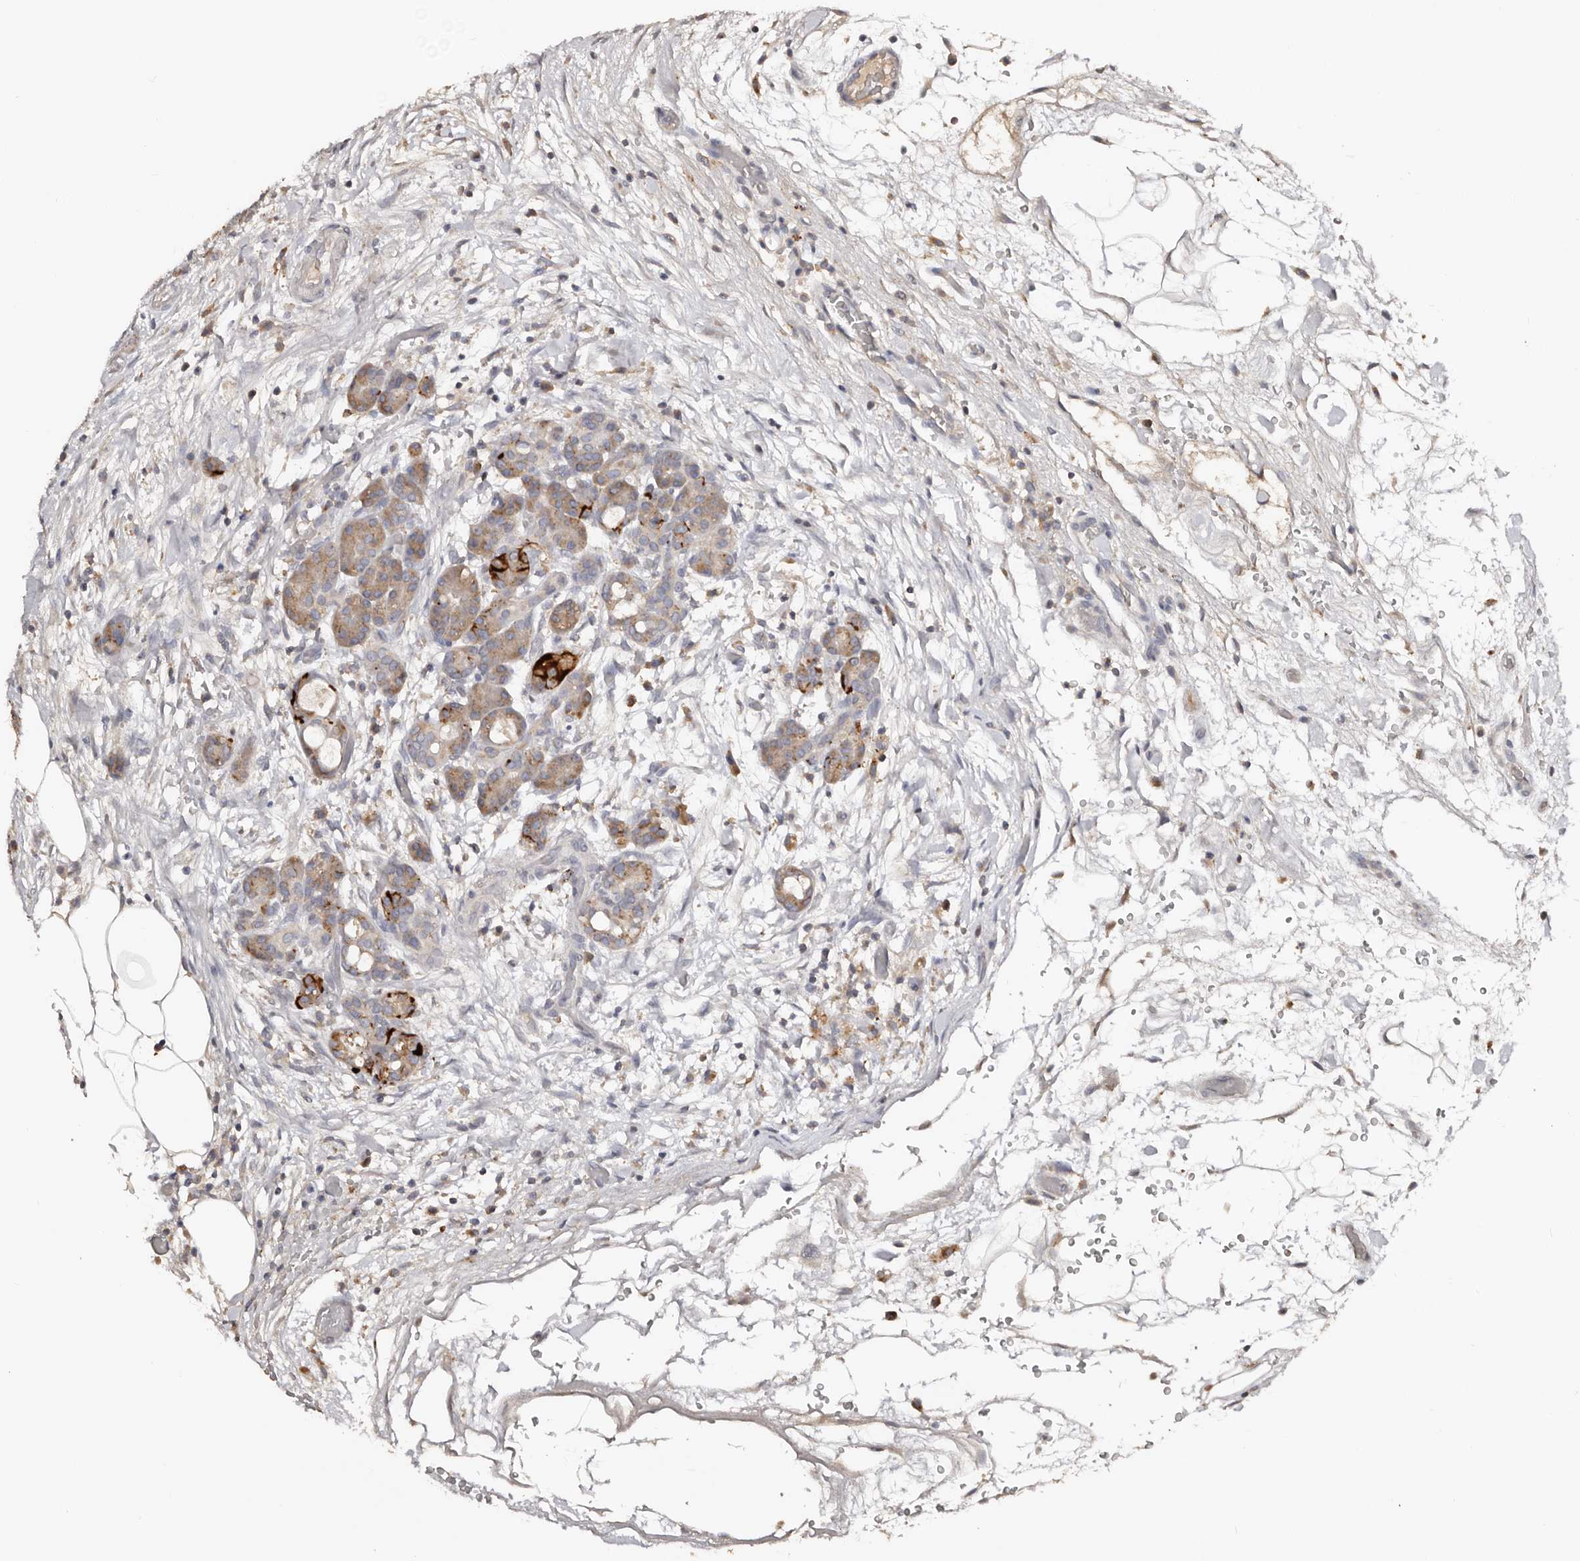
{"staining": {"intensity": "moderate", "quantity": ">75%", "location": "cytoplasmic/membranous"}, "tissue": "pancreas", "cell_type": "Exocrine glandular cells", "image_type": "normal", "snomed": [{"axis": "morphology", "description": "Normal tissue, NOS"}, {"axis": "topography", "description": "Pancreas"}], "caption": "Immunohistochemistry (IHC) histopathology image of normal pancreas: pancreas stained using immunohistochemistry reveals medium levels of moderate protein expression localized specifically in the cytoplasmic/membranous of exocrine glandular cells, appearing as a cytoplasmic/membranous brown color.", "gene": "SLC39A2", "patient": {"sex": "male", "age": 63}}